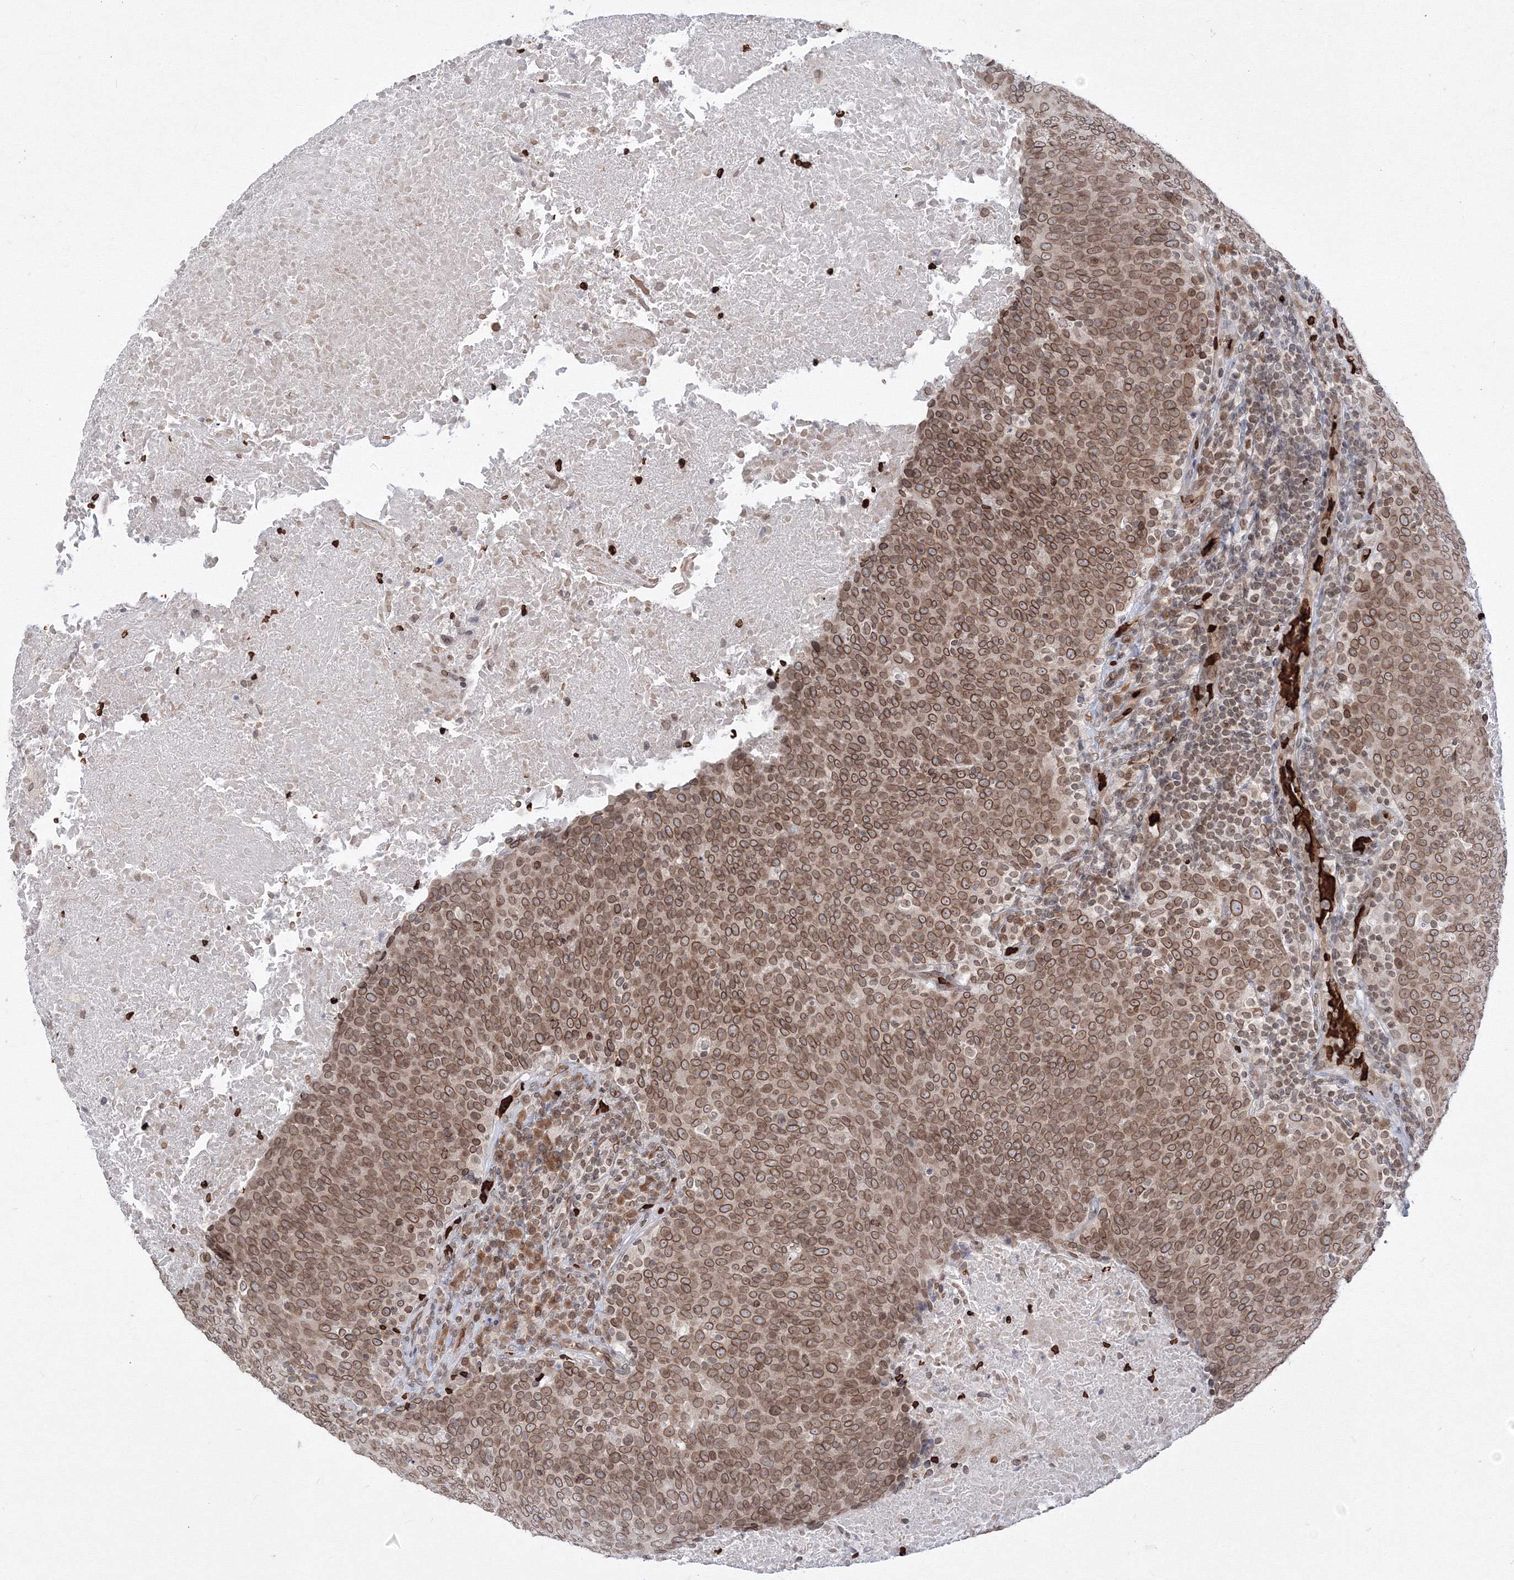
{"staining": {"intensity": "moderate", "quantity": ">75%", "location": "cytoplasmic/membranous,nuclear"}, "tissue": "head and neck cancer", "cell_type": "Tumor cells", "image_type": "cancer", "snomed": [{"axis": "morphology", "description": "Squamous cell carcinoma, NOS"}, {"axis": "morphology", "description": "Squamous cell carcinoma, metastatic, NOS"}, {"axis": "topography", "description": "Lymph node"}, {"axis": "topography", "description": "Head-Neck"}], "caption": "Tumor cells display medium levels of moderate cytoplasmic/membranous and nuclear positivity in about >75% of cells in human head and neck cancer (squamous cell carcinoma). (DAB (3,3'-diaminobenzidine) IHC with brightfield microscopy, high magnification).", "gene": "DNAJB2", "patient": {"sex": "male", "age": 62}}